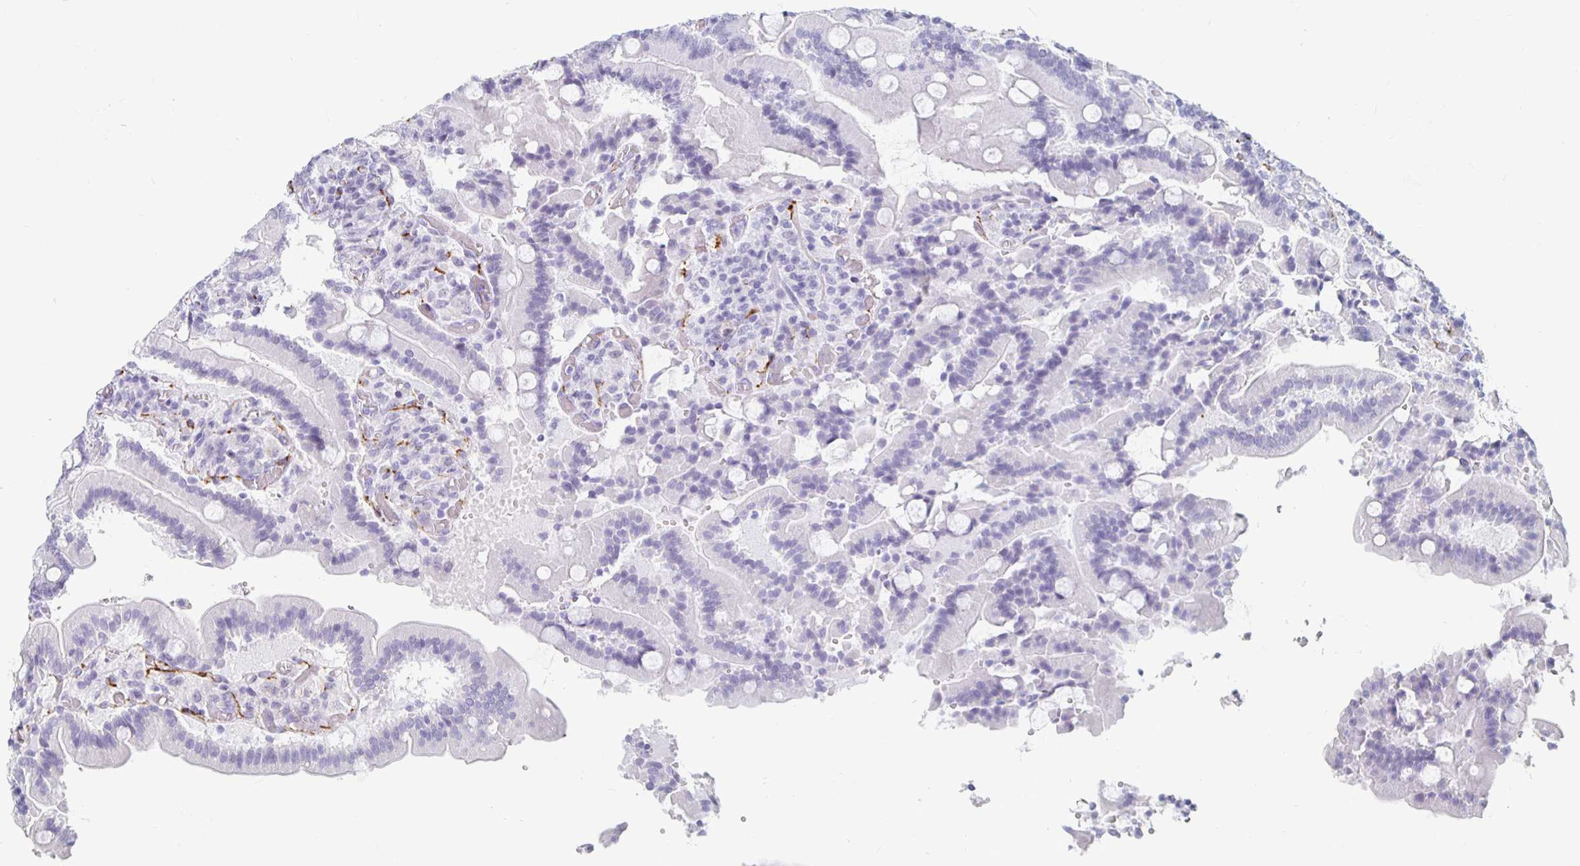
{"staining": {"intensity": "negative", "quantity": "none", "location": "none"}, "tissue": "duodenum", "cell_type": "Glandular cells", "image_type": "normal", "snomed": [{"axis": "morphology", "description": "Normal tissue, NOS"}, {"axis": "topography", "description": "Duodenum"}], "caption": "Image shows no protein positivity in glandular cells of normal duodenum. (DAB (3,3'-diaminobenzidine) IHC with hematoxylin counter stain).", "gene": "KCNQ2", "patient": {"sex": "female", "age": 62}}